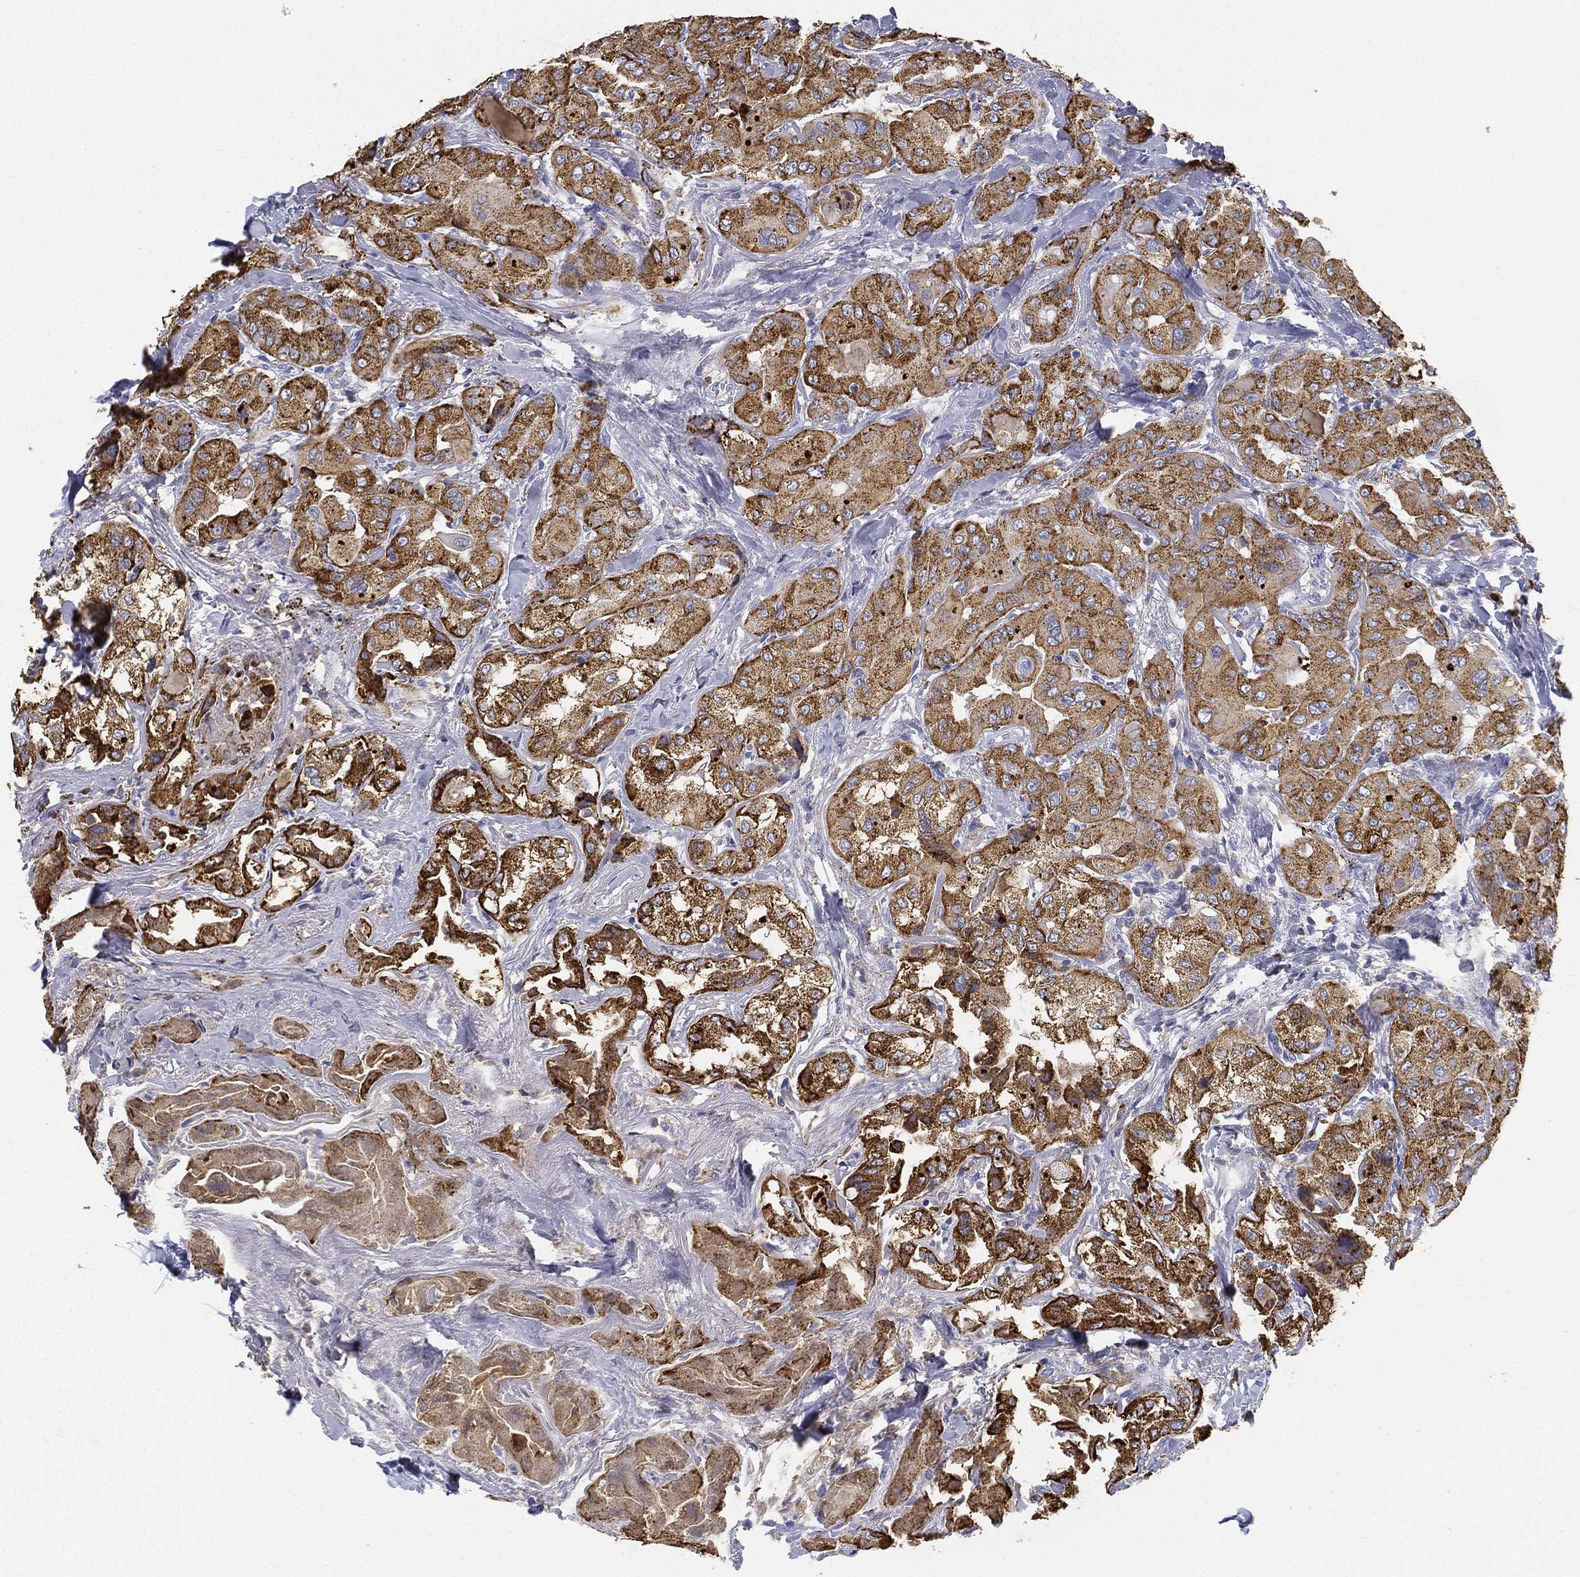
{"staining": {"intensity": "strong", "quantity": ">75%", "location": "cytoplasmic/membranous"}, "tissue": "thyroid cancer", "cell_type": "Tumor cells", "image_type": "cancer", "snomed": [{"axis": "morphology", "description": "Normal tissue, NOS"}, {"axis": "morphology", "description": "Papillary adenocarcinoma, NOS"}, {"axis": "topography", "description": "Thyroid gland"}], "caption": "This is an image of immunohistochemistry (IHC) staining of thyroid papillary adenocarcinoma, which shows strong staining in the cytoplasmic/membranous of tumor cells.", "gene": "NPC2", "patient": {"sex": "female", "age": 66}}